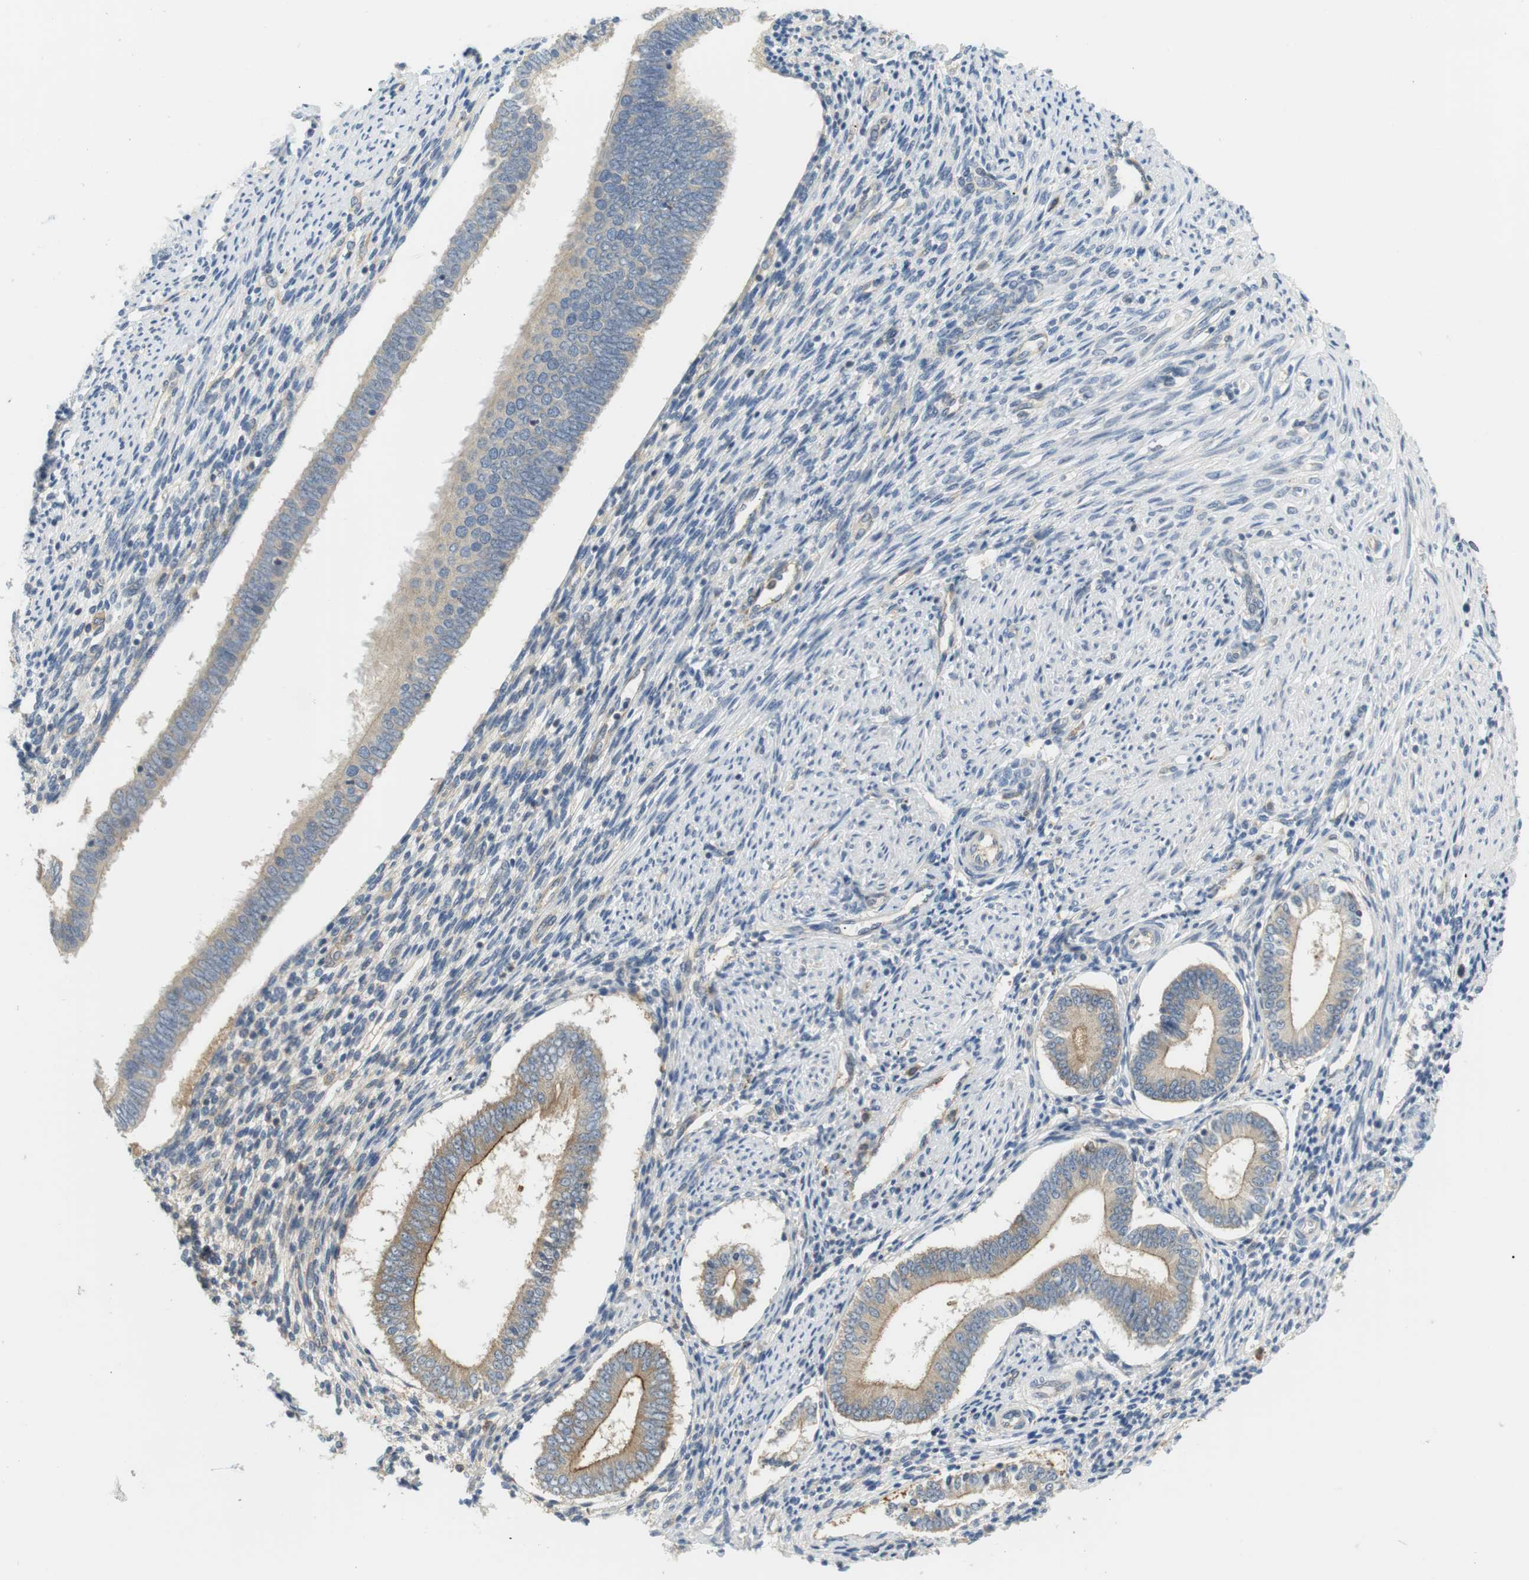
{"staining": {"intensity": "weak", "quantity": "<25%", "location": "cytoplasmic/membranous"}, "tissue": "endometrium", "cell_type": "Cells in endometrial stroma", "image_type": "normal", "snomed": [{"axis": "morphology", "description": "Normal tissue, NOS"}, {"axis": "topography", "description": "Endometrium"}], "caption": "This is an immunohistochemistry (IHC) histopathology image of benign human endometrium. There is no positivity in cells in endometrial stroma.", "gene": "TMEM200A", "patient": {"sex": "female", "age": 42}}